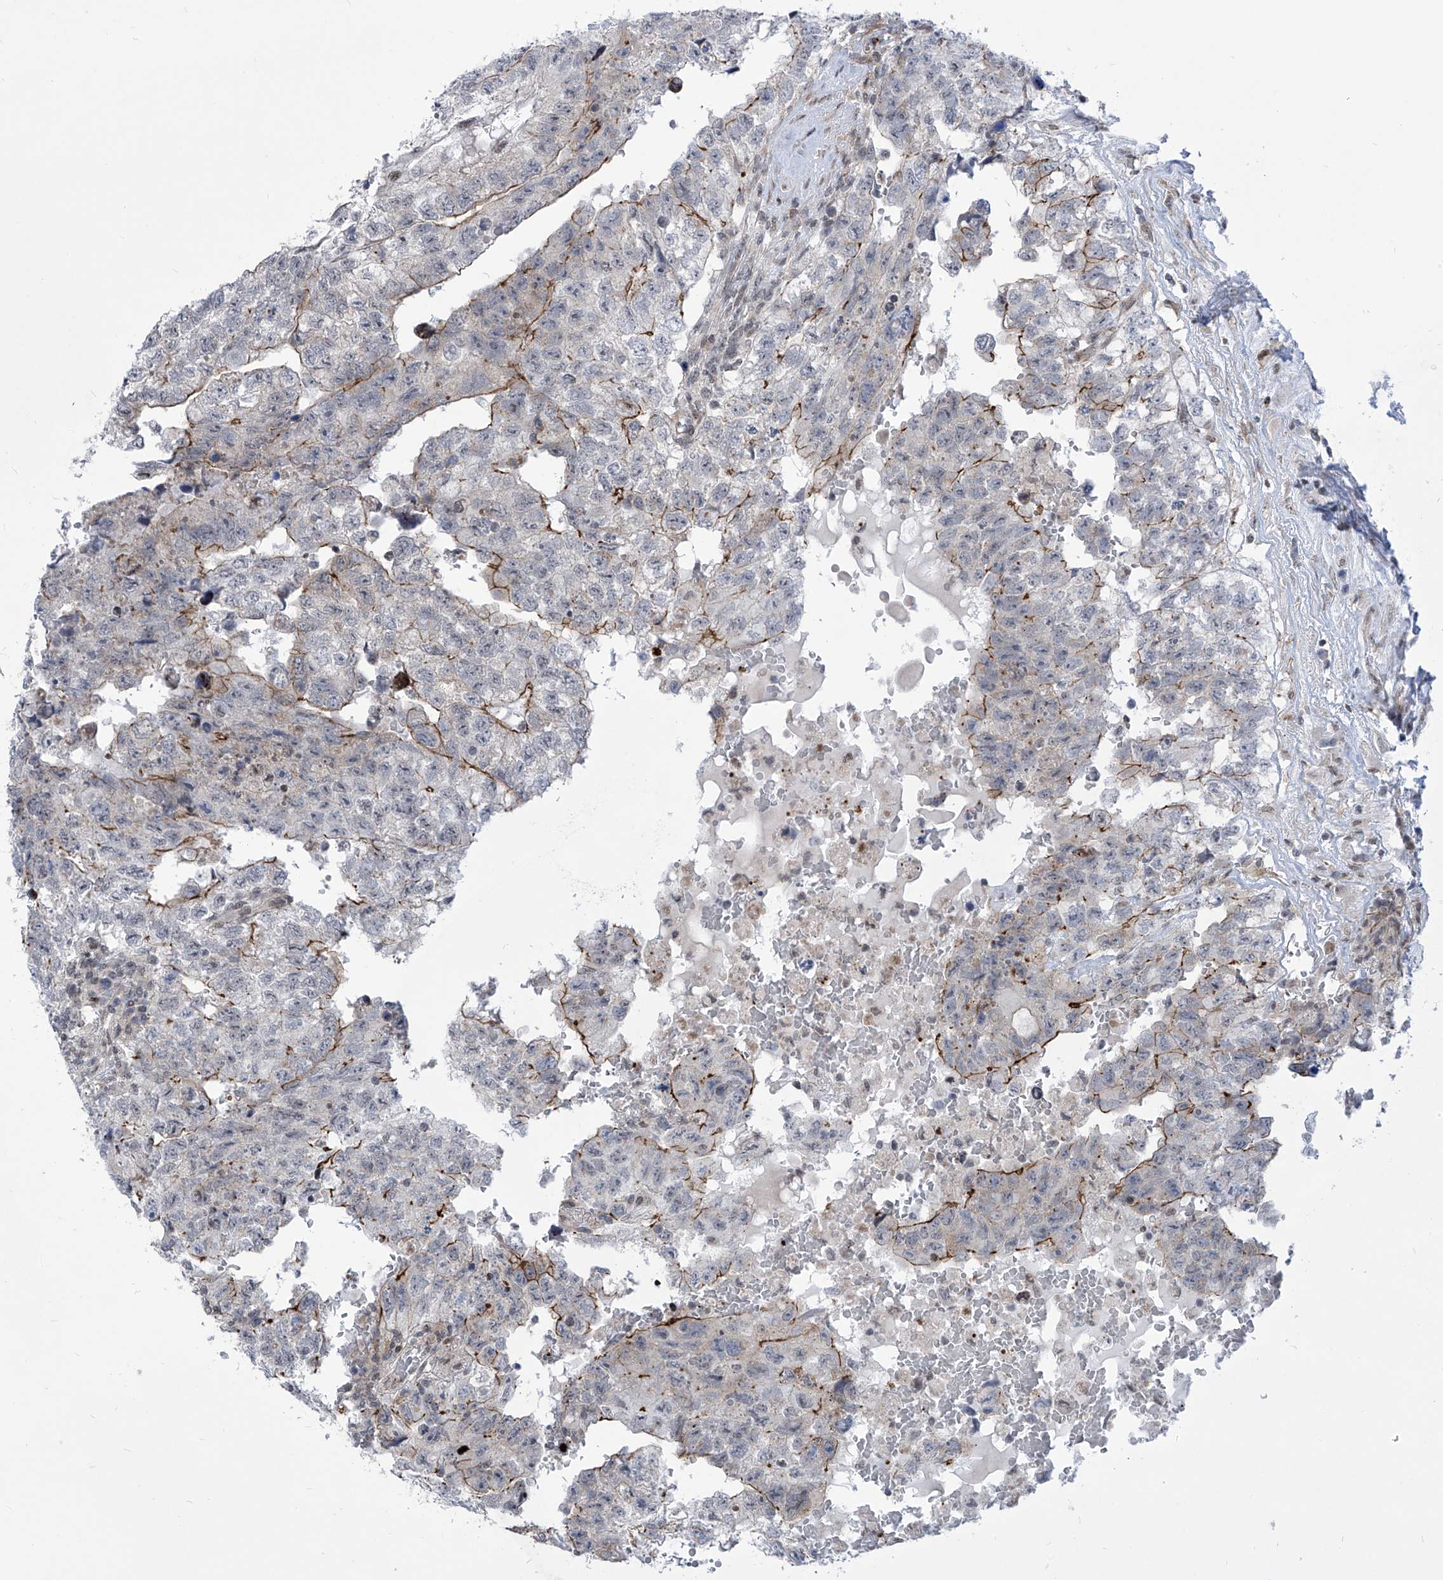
{"staining": {"intensity": "moderate", "quantity": "25%-75%", "location": "cytoplasmic/membranous"}, "tissue": "testis cancer", "cell_type": "Tumor cells", "image_type": "cancer", "snomed": [{"axis": "morphology", "description": "Carcinoma, Embryonal, NOS"}, {"axis": "topography", "description": "Testis"}], "caption": "Moderate cytoplasmic/membranous staining for a protein is seen in about 25%-75% of tumor cells of embryonal carcinoma (testis) using IHC.", "gene": "CEP290", "patient": {"sex": "male", "age": 36}}